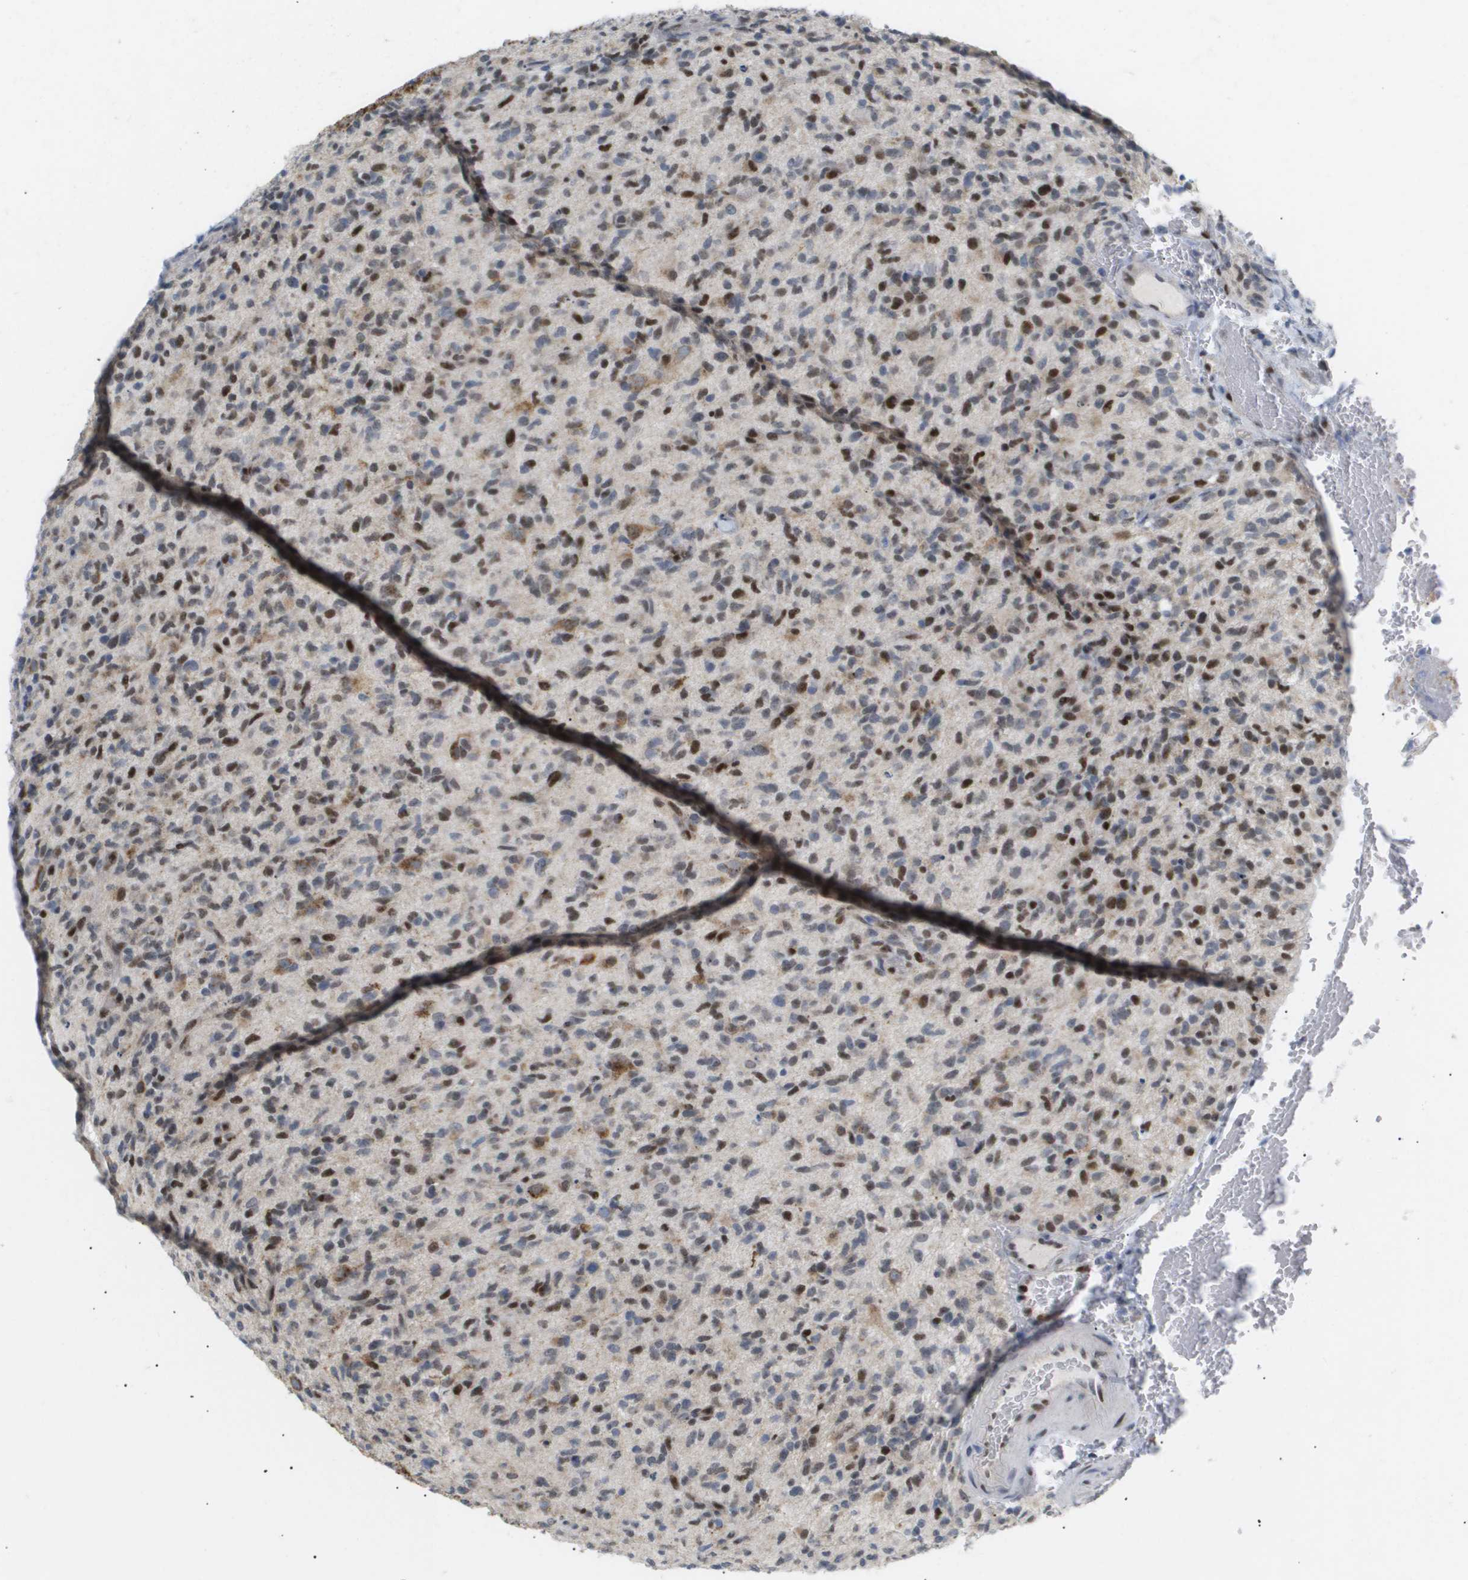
{"staining": {"intensity": "moderate", "quantity": "25%-75%", "location": "nuclear"}, "tissue": "glioma", "cell_type": "Tumor cells", "image_type": "cancer", "snomed": [{"axis": "morphology", "description": "Glioma, malignant, High grade"}, {"axis": "topography", "description": "Brain"}], "caption": "Protein expression analysis of human glioma reveals moderate nuclear positivity in approximately 25%-75% of tumor cells.", "gene": "PPARD", "patient": {"sex": "male", "age": 71}}